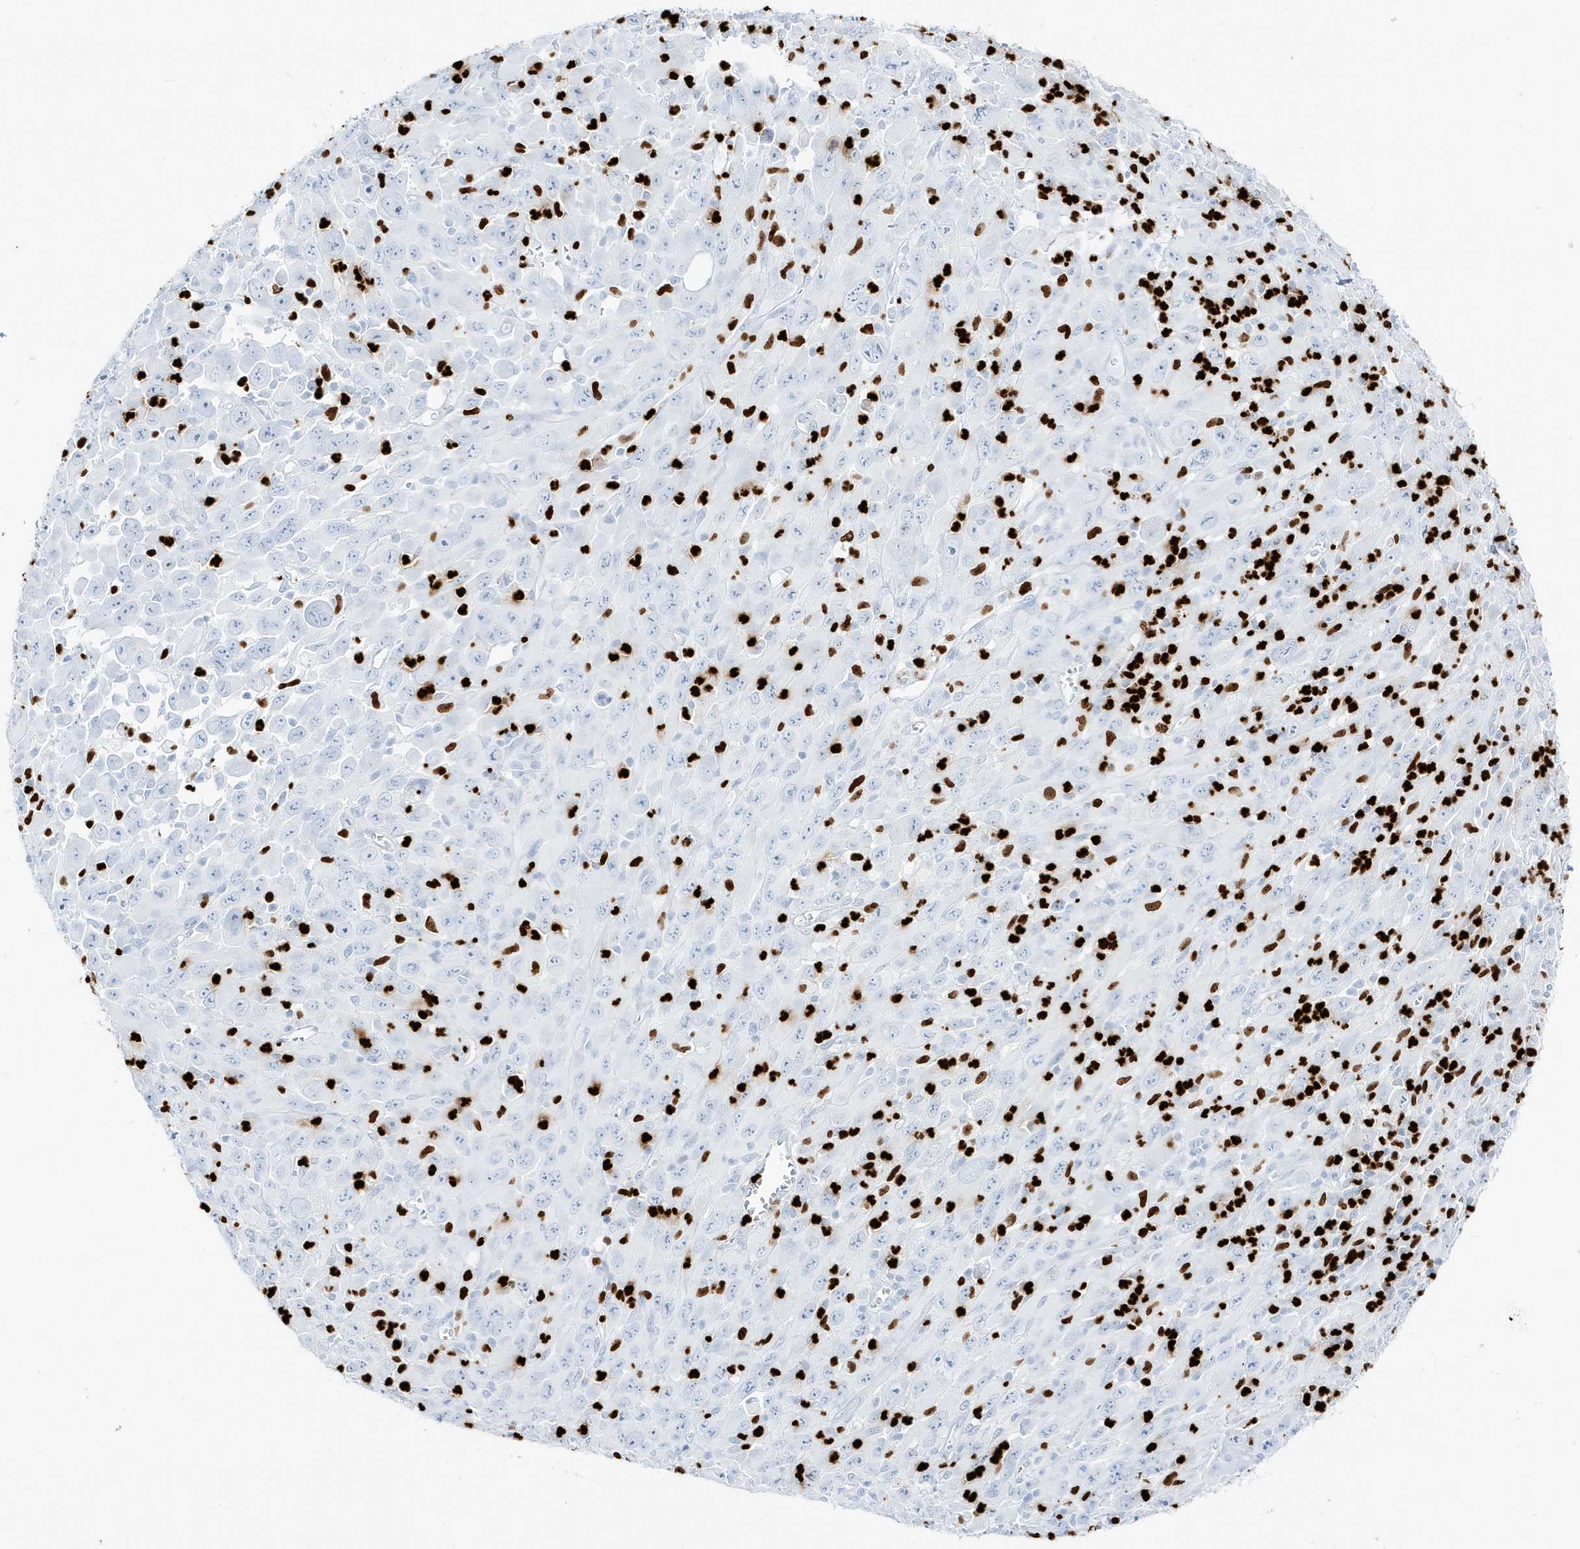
{"staining": {"intensity": "negative", "quantity": "none", "location": "none"}, "tissue": "melanoma", "cell_type": "Tumor cells", "image_type": "cancer", "snomed": [{"axis": "morphology", "description": "Malignant melanoma, Metastatic site"}, {"axis": "topography", "description": "Skin"}], "caption": "Tumor cells show no significant protein expression in malignant melanoma (metastatic site).", "gene": "MNDA", "patient": {"sex": "female", "age": 56}}